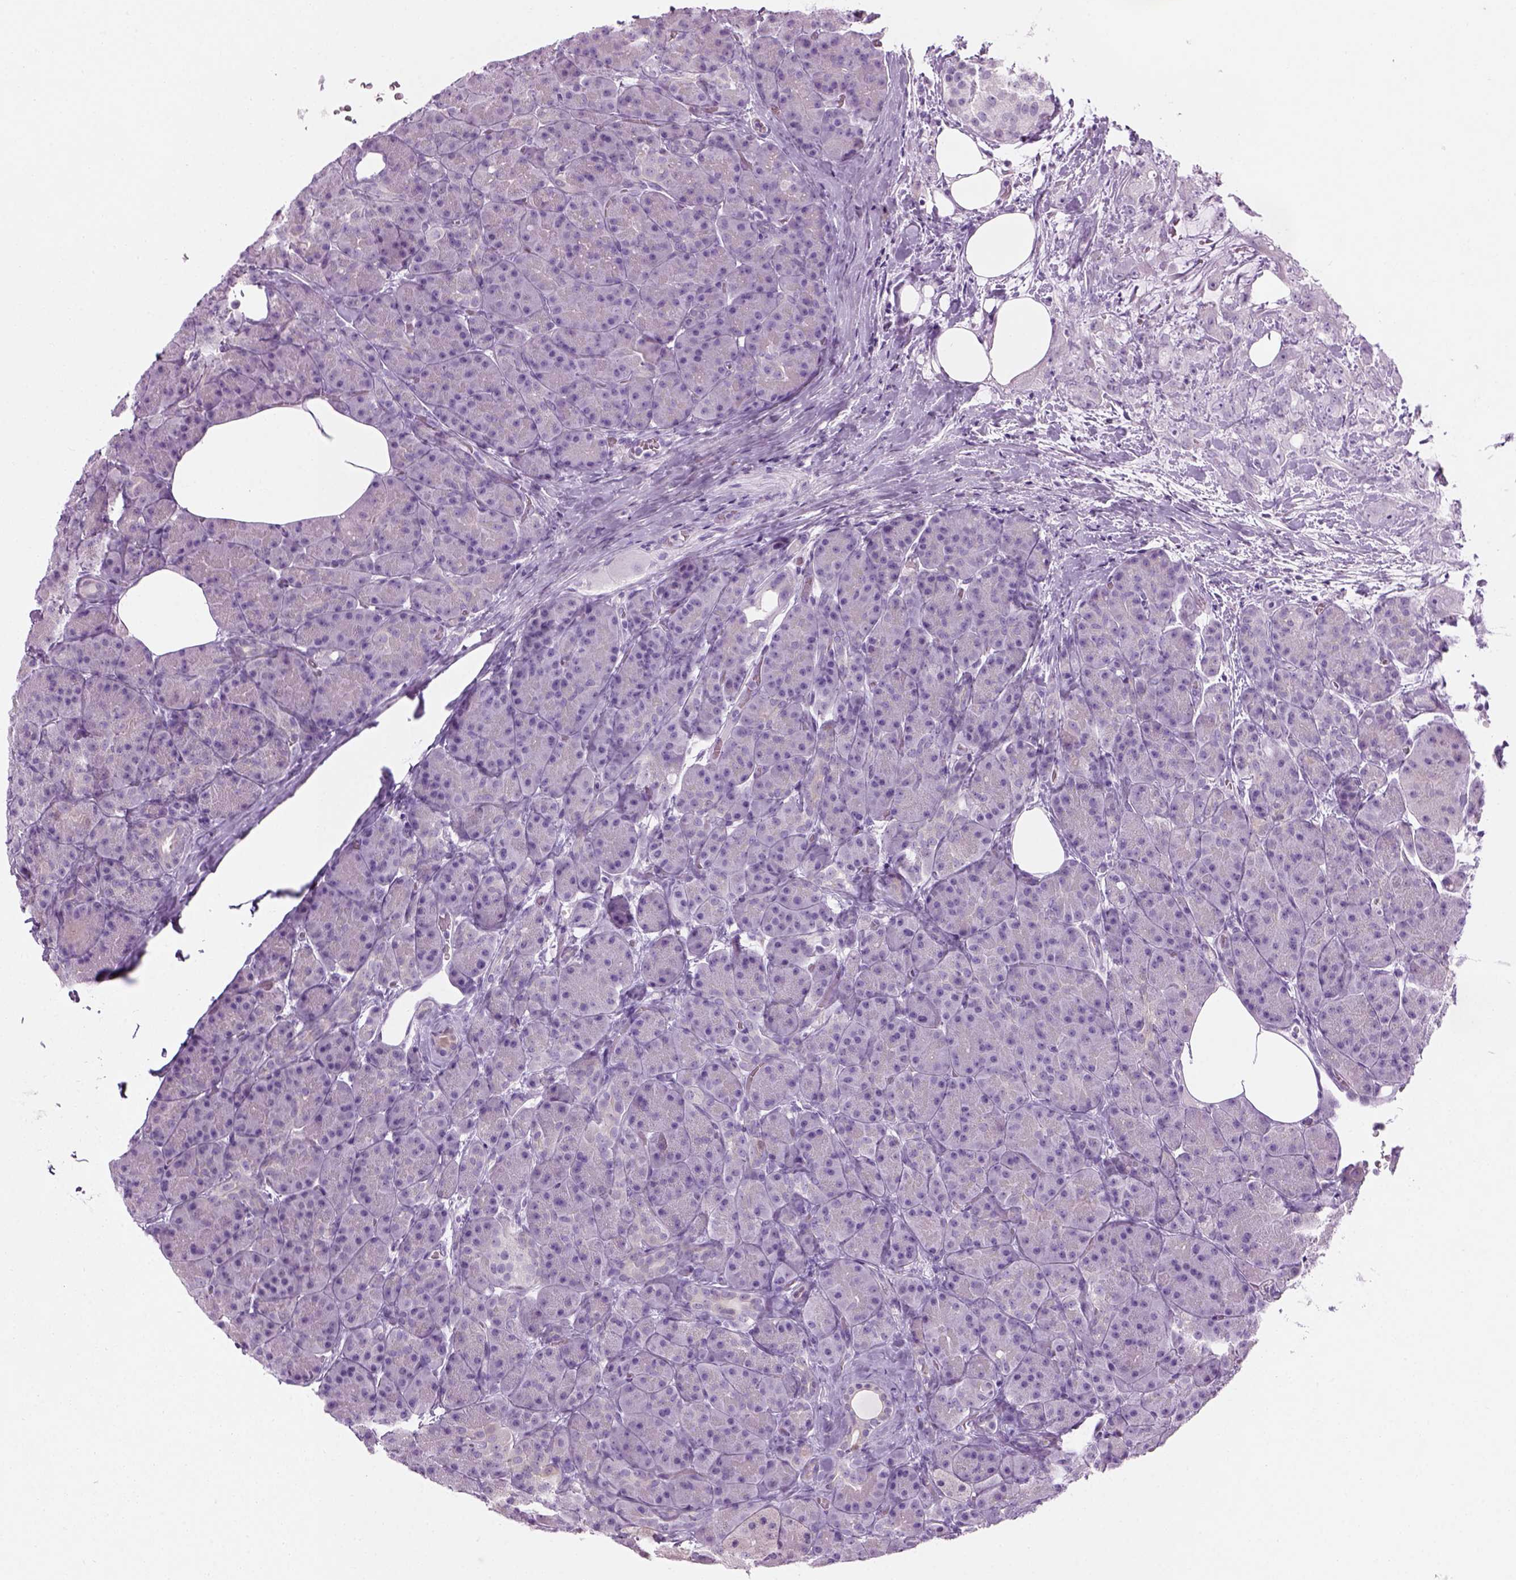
{"staining": {"intensity": "negative", "quantity": "none", "location": "none"}, "tissue": "pancreas", "cell_type": "Exocrine glandular cells", "image_type": "normal", "snomed": [{"axis": "morphology", "description": "Normal tissue, NOS"}, {"axis": "topography", "description": "Pancreas"}], "caption": "Pancreas was stained to show a protein in brown. There is no significant staining in exocrine glandular cells. The staining was performed using DAB to visualize the protein expression in brown, while the nuclei were stained in blue with hematoxylin (Magnification: 20x).", "gene": "CIBAR2", "patient": {"sex": "male", "age": 57}}